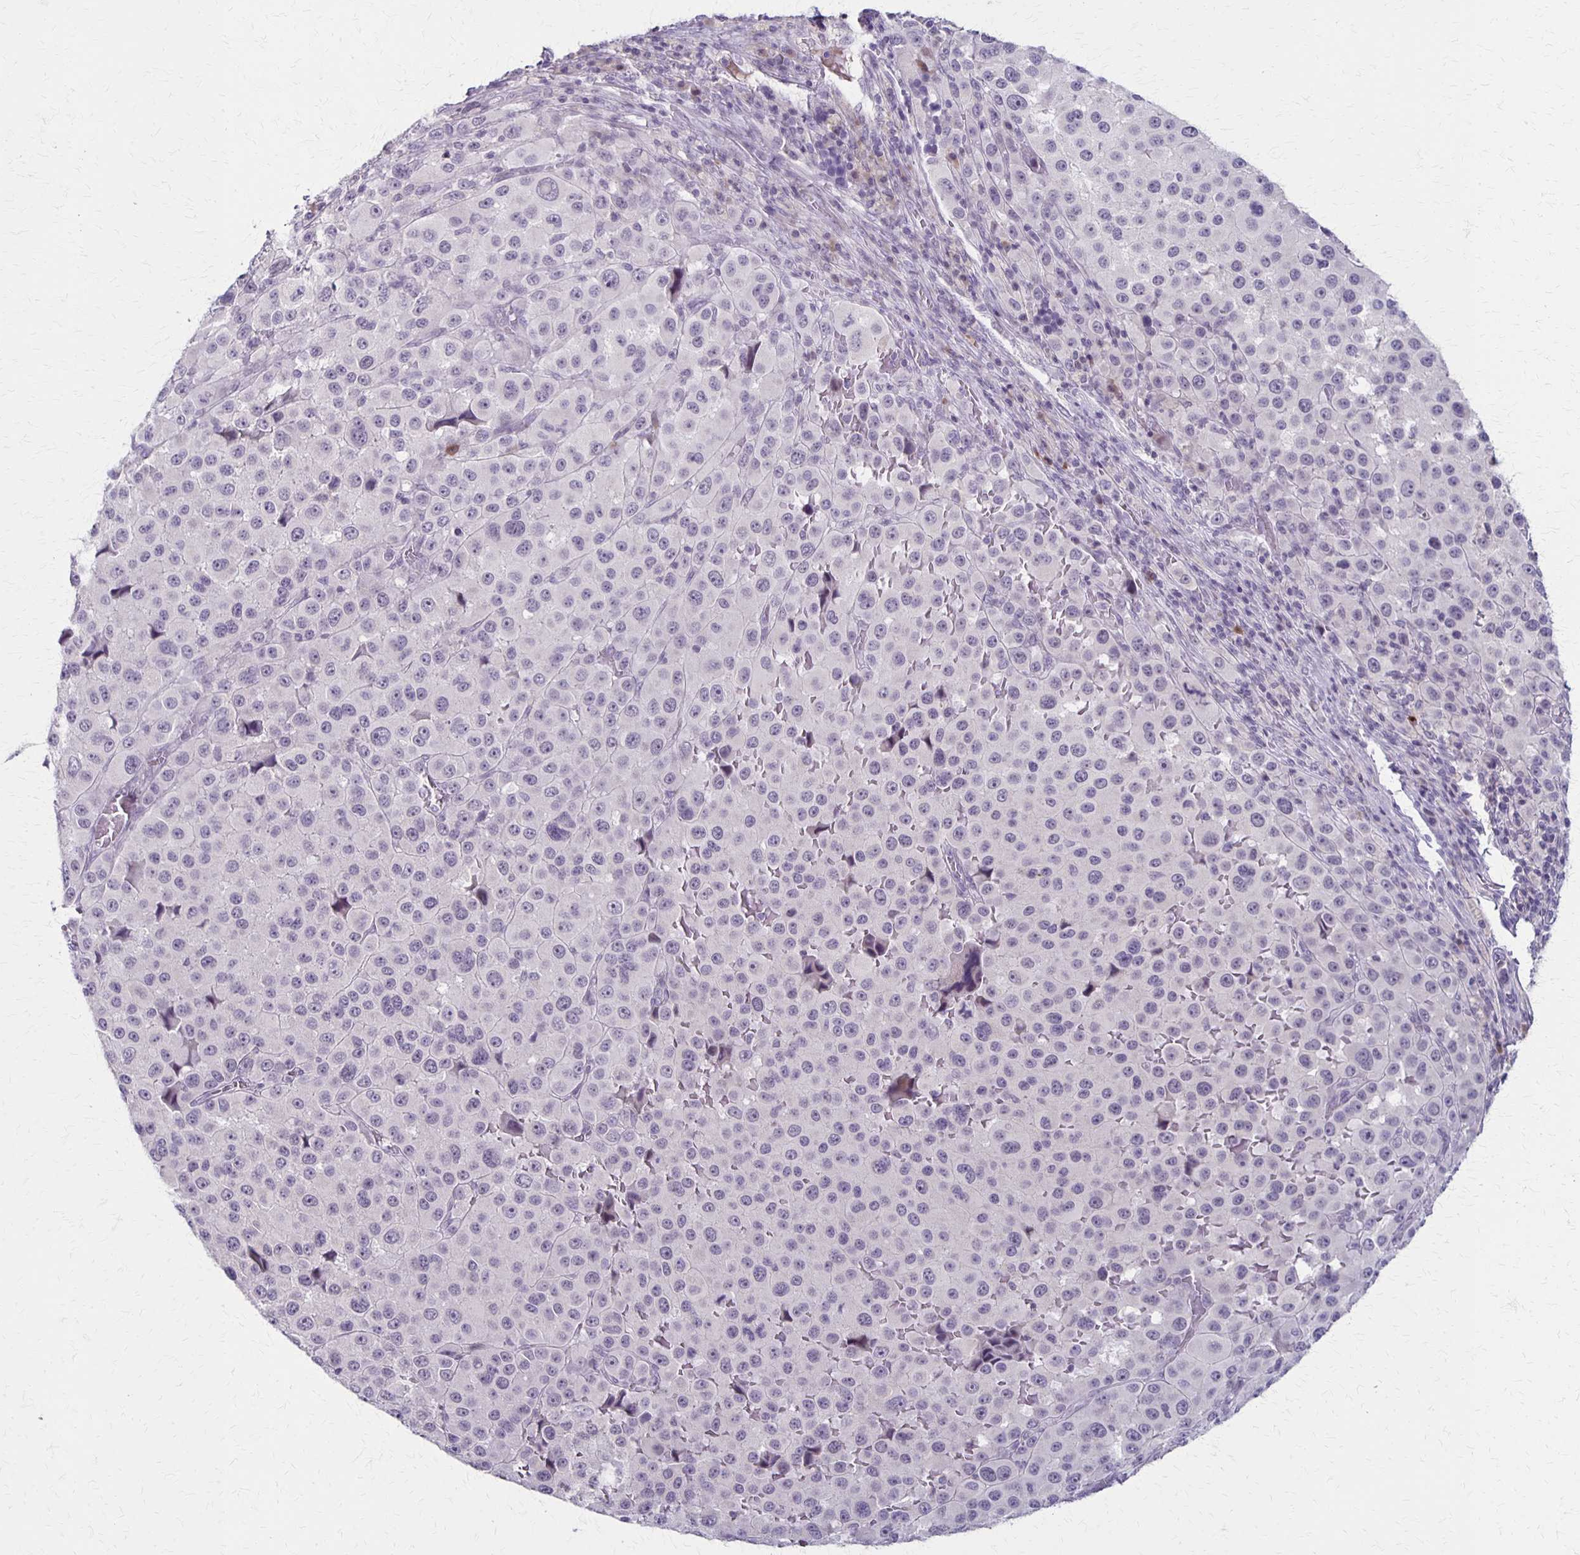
{"staining": {"intensity": "negative", "quantity": "none", "location": "none"}, "tissue": "melanoma", "cell_type": "Tumor cells", "image_type": "cancer", "snomed": [{"axis": "morphology", "description": "Malignant melanoma, Metastatic site"}, {"axis": "topography", "description": "Lymph node"}], "caption": "Immunohistochemistry (IHC) of malignant melanoma (metastatic site) displays no positivity in tumor cells.", "gene": "SLC35E2B", "patient": {"sex": "female", "age": 65}}